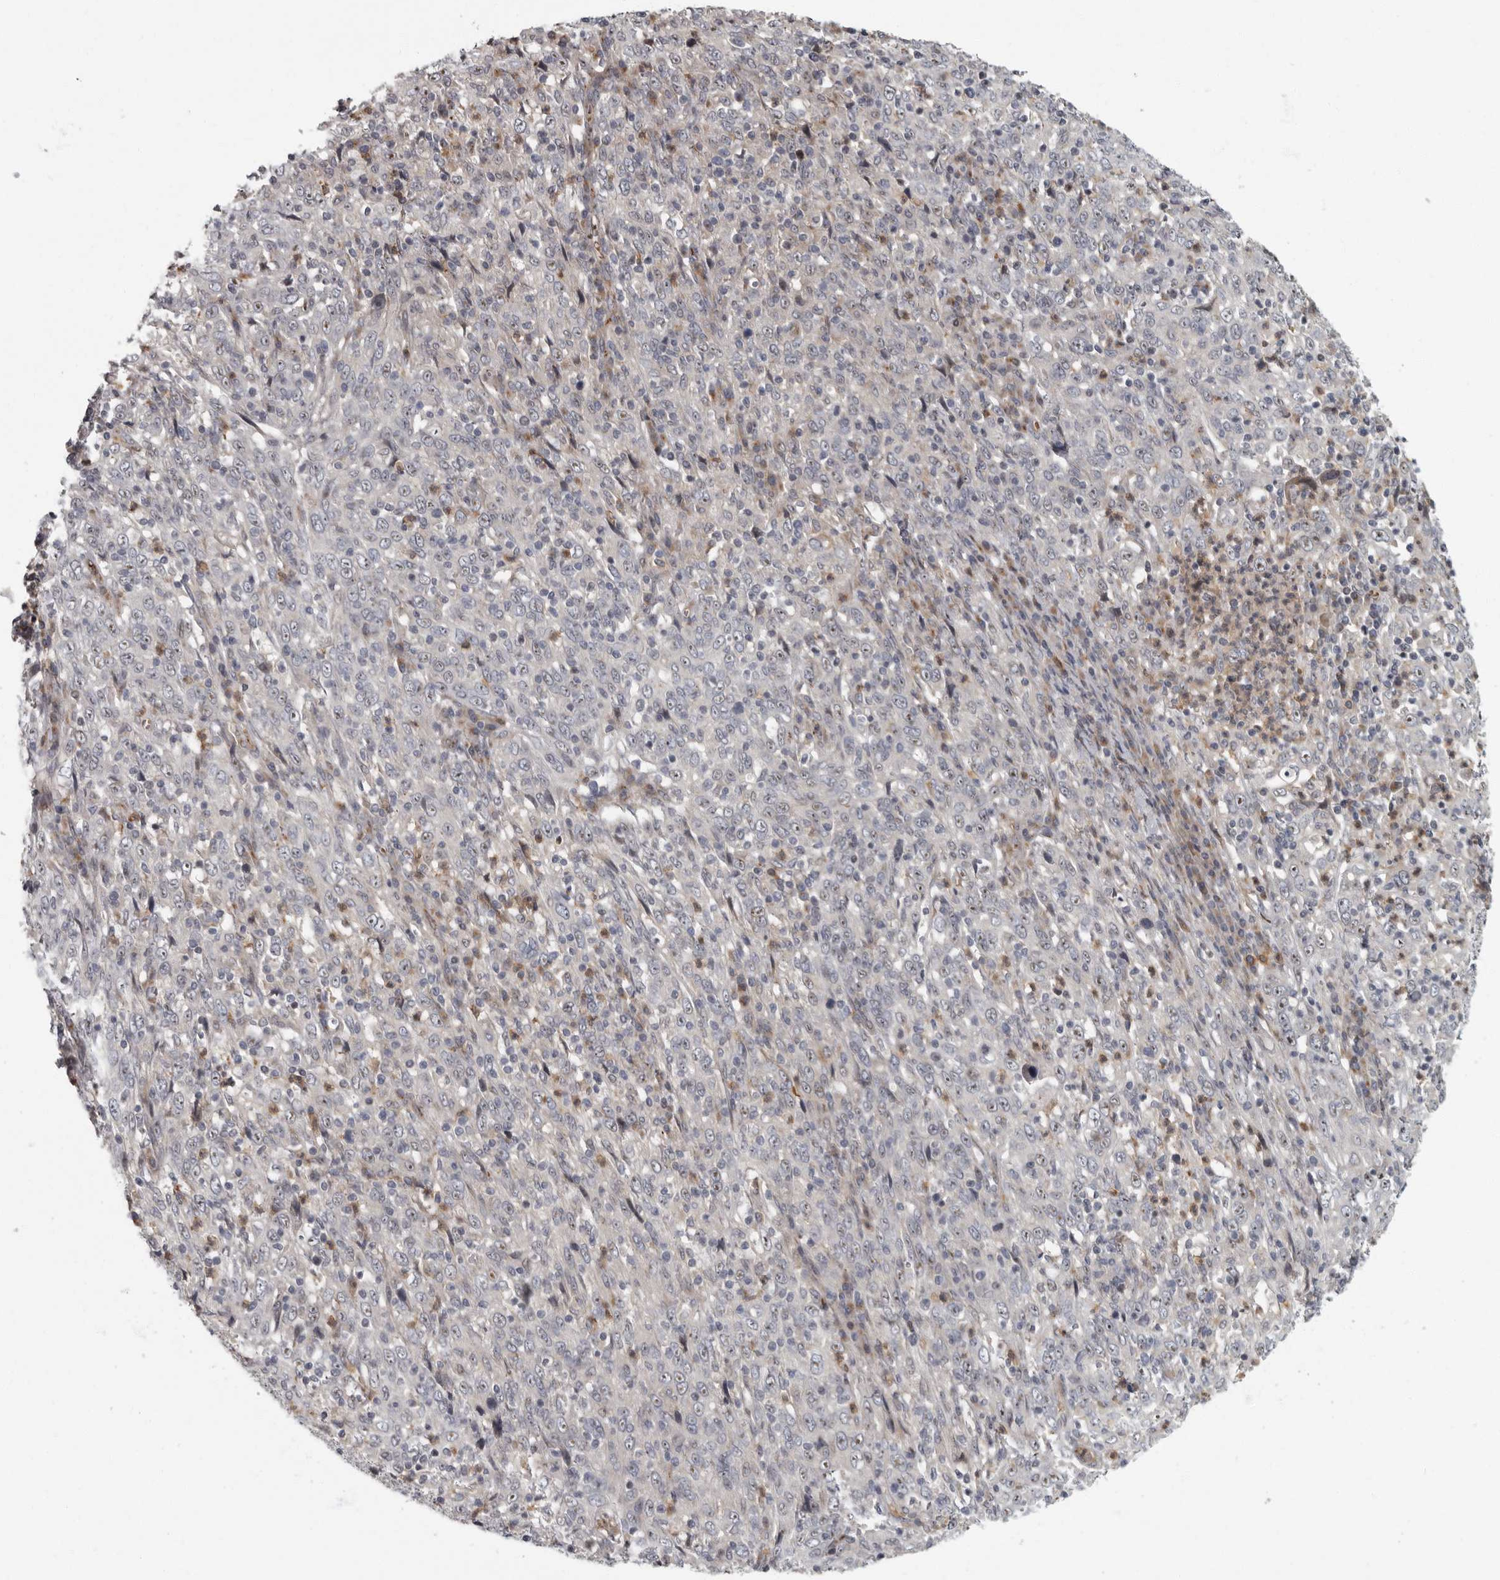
{"staining": {"intensity": "moderate", "quantity": "<25%", "location": "nuclear"}, "tissue": "cervical cancer", "cell_type": "Tumor cells", "image_type": "cancer", "snomed": [{"axis": "morphology", "description": "Squamous cell carcinoma, NOS"}, {"axis": "topography", "description": "Cervix"}], "caption": "Brown immunohistochemical staining in cervical cancer reveals moderate nuclear positivity in about <25% of tumor cells. The staining was performed using DAB, with brown indicating positive protein expression. Nuclei are stained blue with hematoxylin.", "gene": "PDCD11", "patient": {"sex": "female", "age": 46}}